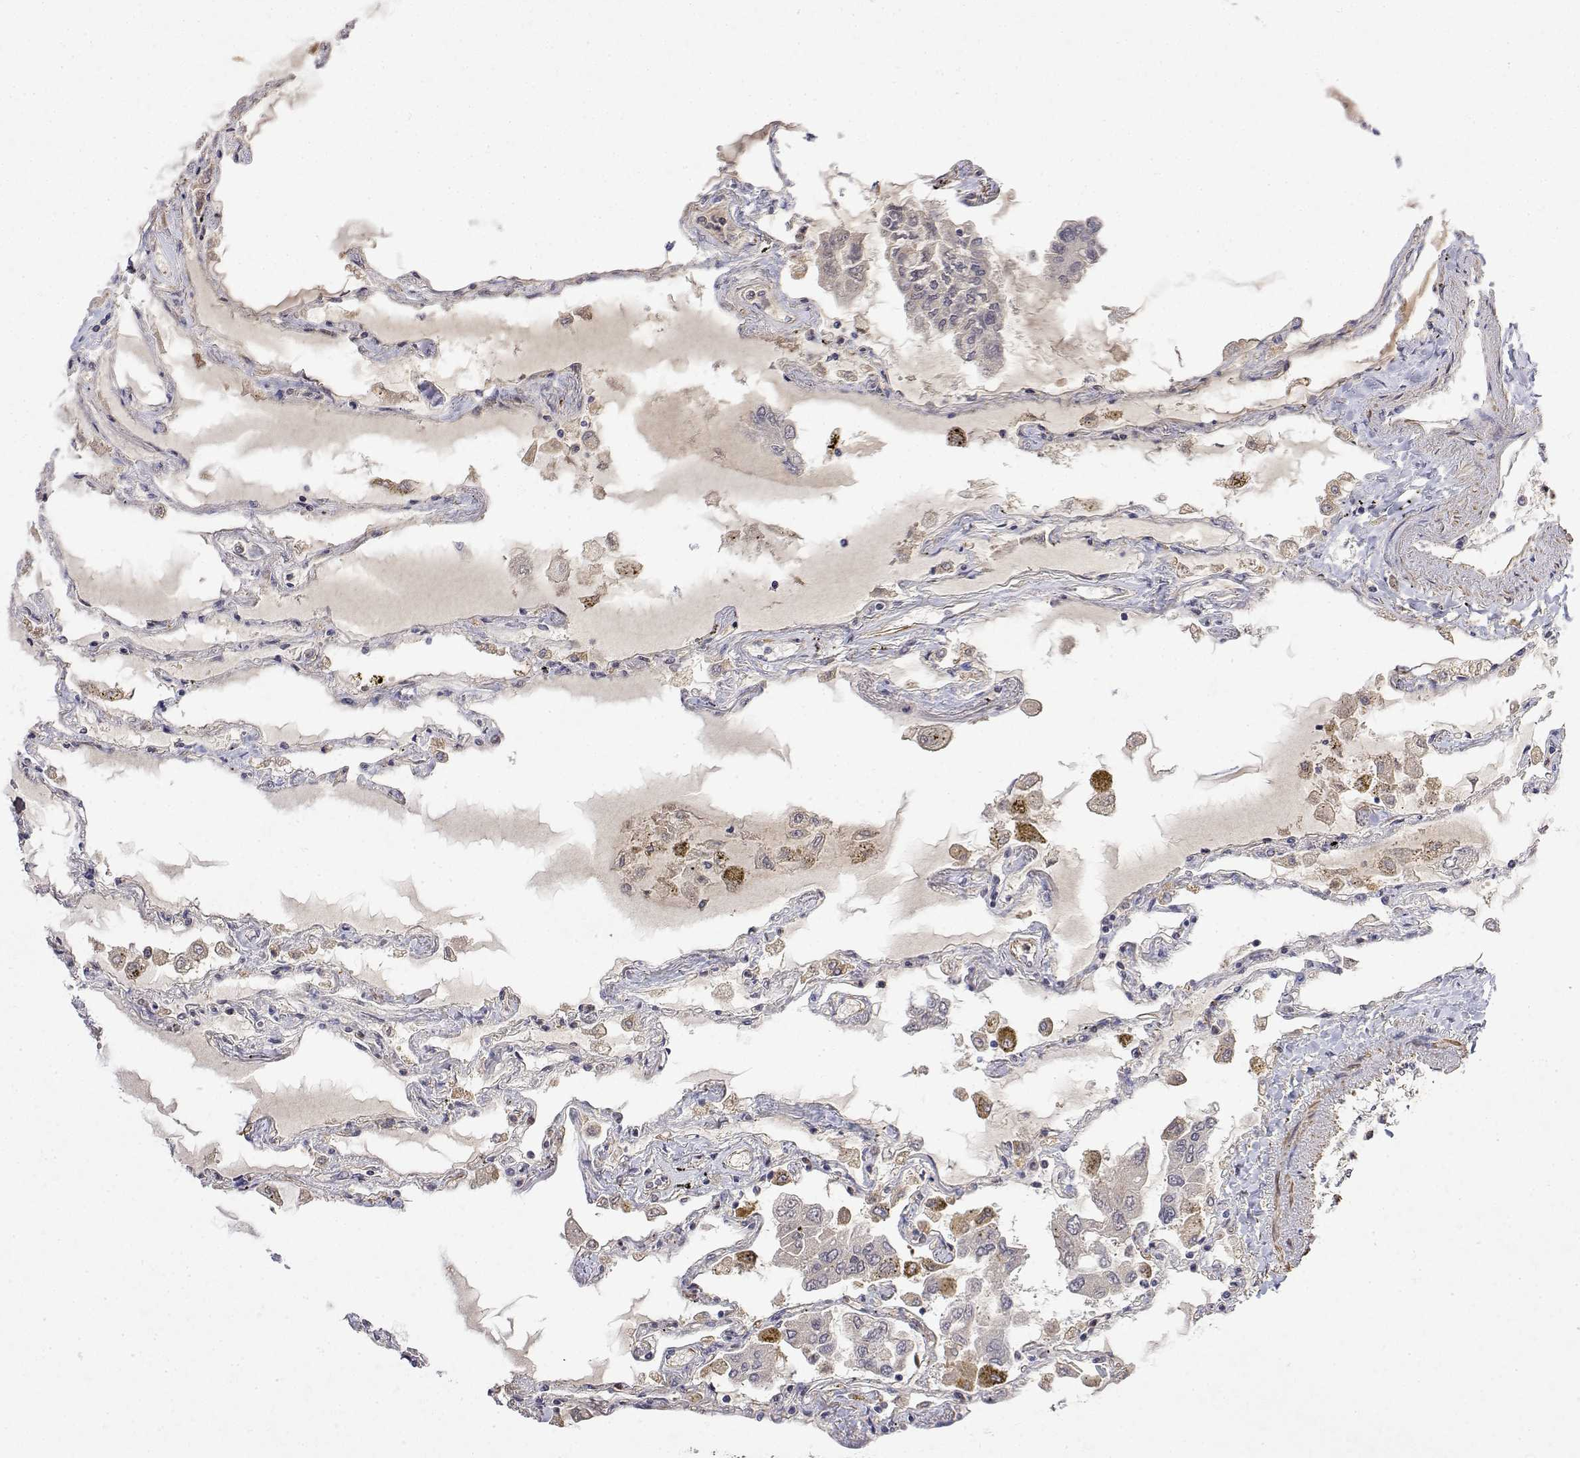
{"staining": {"intensity": "negative", "quantity": "none", "location": "none"}, "tissue": "lung", "cell_type": "Alveolar cells", "image_type": "normal", "snomed": [{"axis": "morphology", "description": "Normal tissue, NOS"}, {"axis": "morphology", "description": "Adenocarcinoma, NOS"}, {"axis": "topography", "description": "Cartilage tissue"}, {"axis": "topography", "description": "Lung"}], "caption": "Normal lung was stained to show a protein in brown. There is no significant expression in alveolar cells. Nuclei are stained in blue.", "gene": "SOWAHD", "patient": {"sex": "female", "age": 67}}